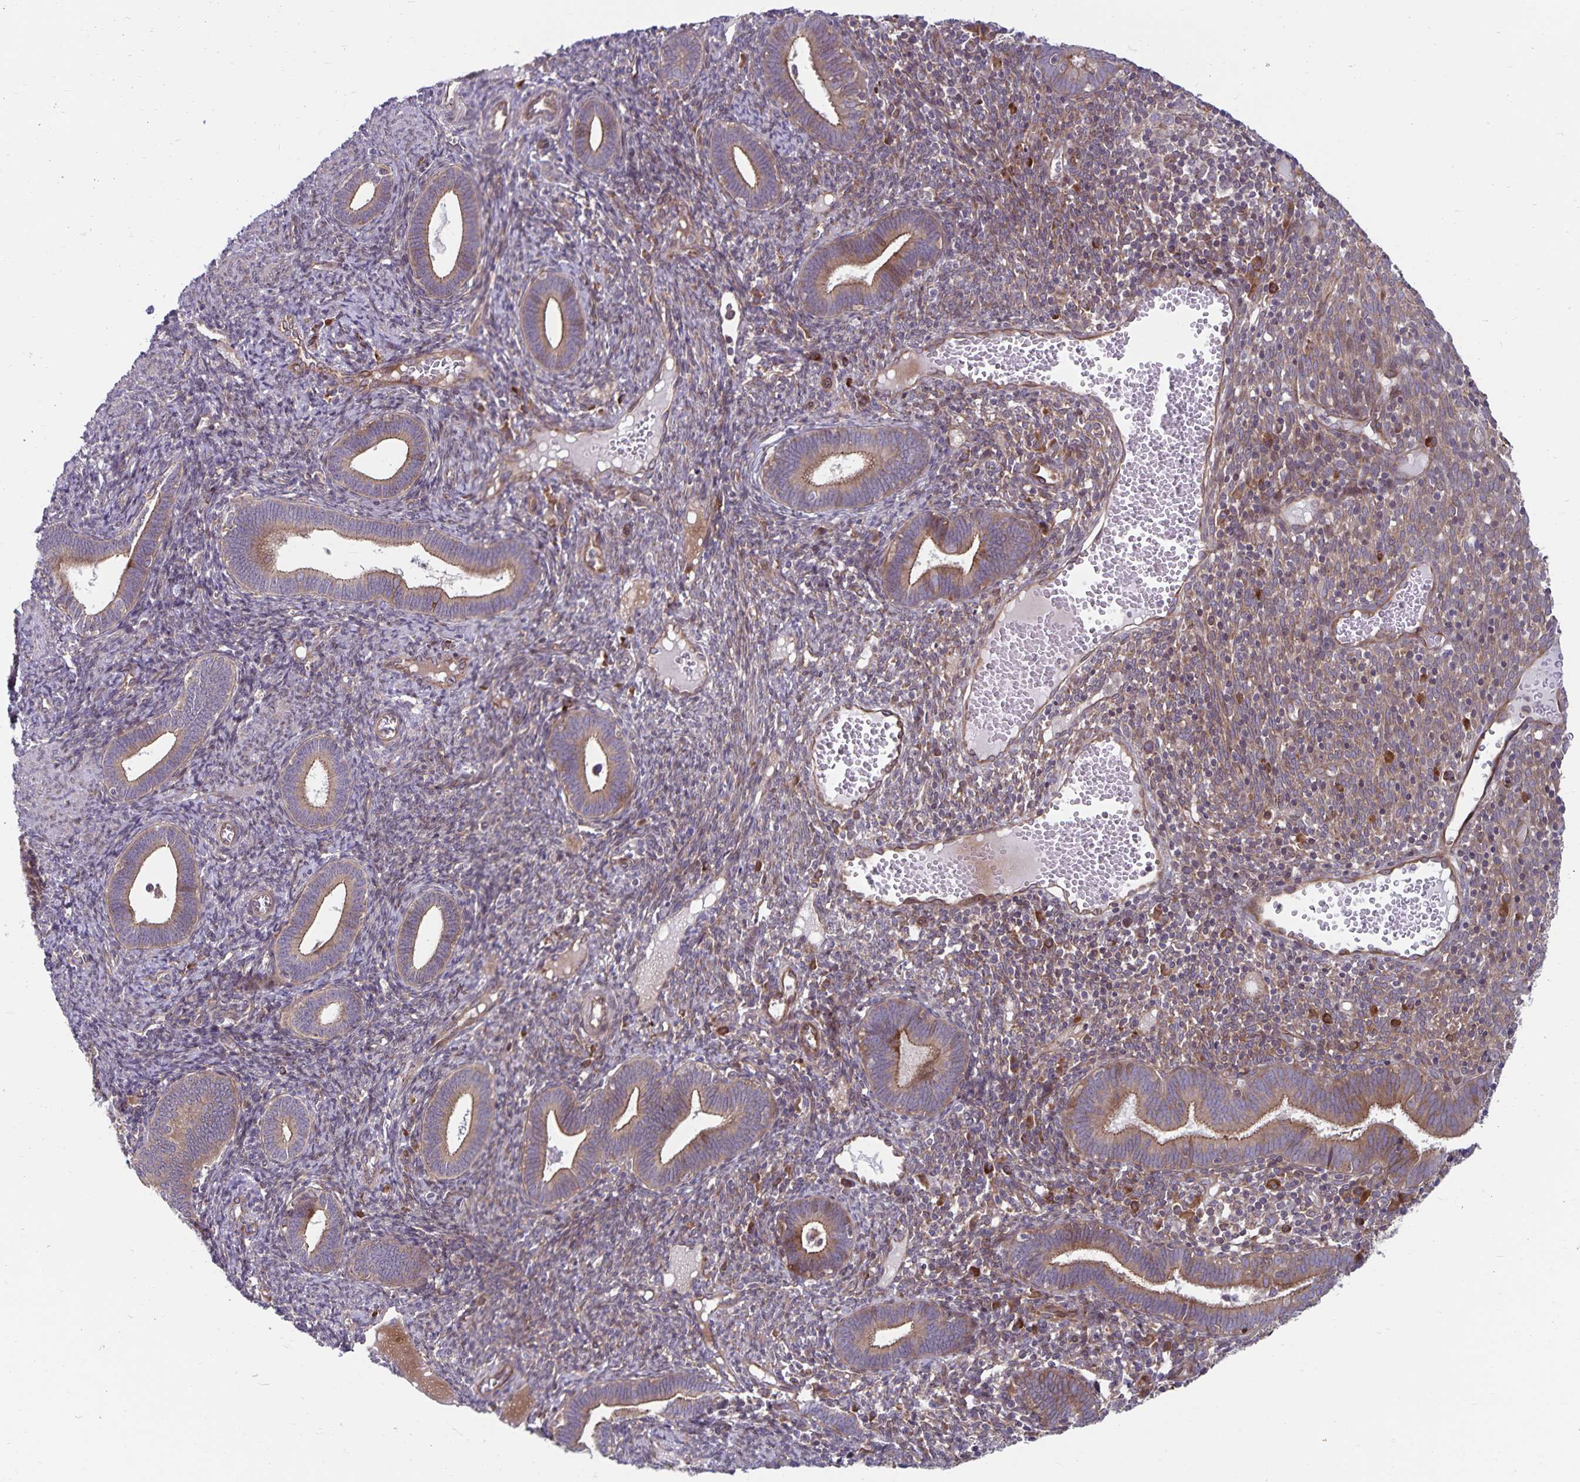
{"staining": {"intensity": "weak", "quantity": "25%-75%", "location": "cytoplasmic/membranous"}, "tissue": "endometrium", "cell_type": "Cells in endometrial stroma", "image_type": "normal", "snomed": [{"axis": "morphology", "description": "Normal tissue, NOS"}, {"axis": "topography", "description": "Endometrium"}], "caption": "IHC (DAB) staining of benign human endometrium reveals weak cytoplasmic/membranous protein expression in approximately 25%-75% of cells in endometrial stroma. (brown staining indicates protein expression, while blue staining denotes nuclei).", "gene": "SEC62", "patient": {"sex": "female", "age": 41}}